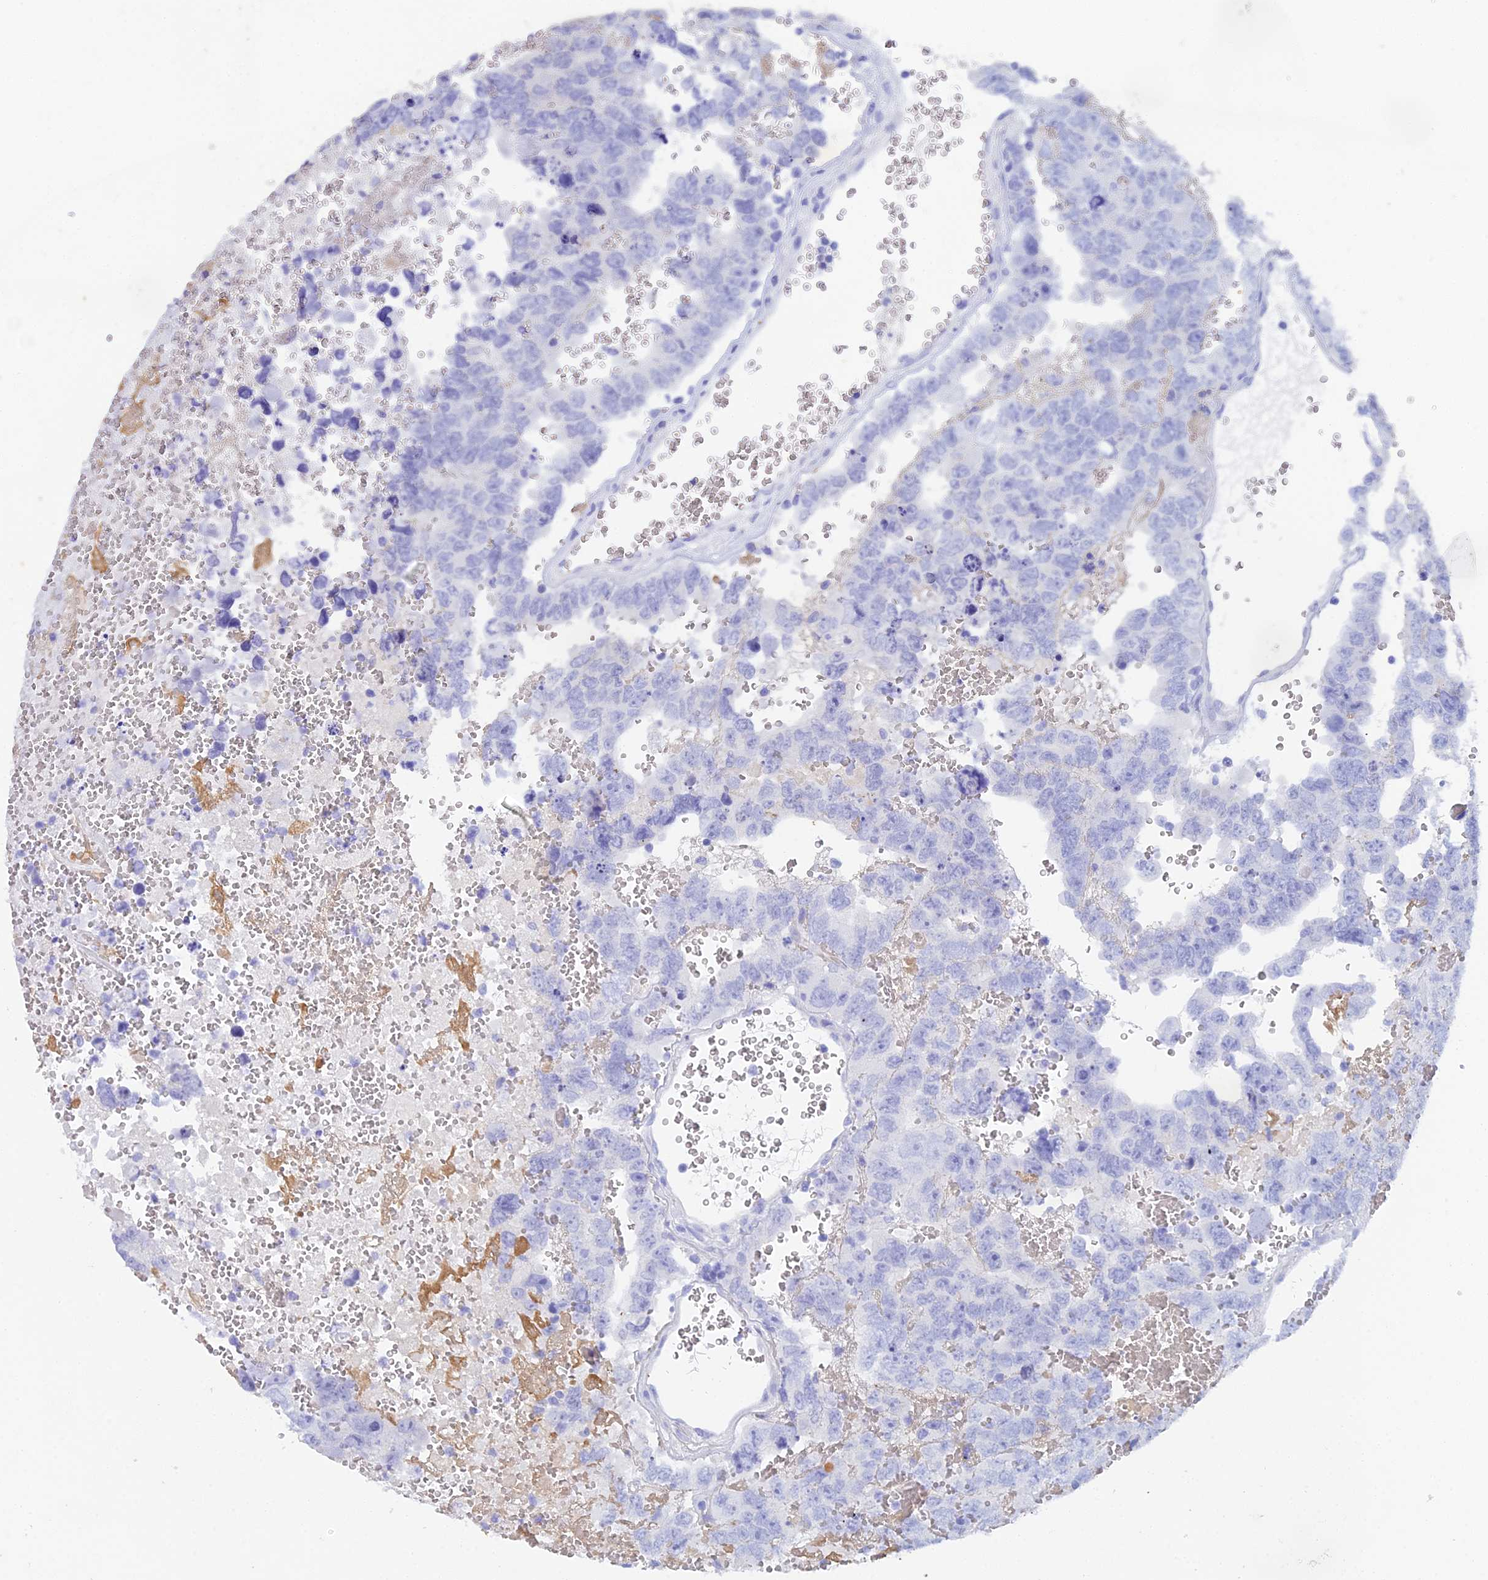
{"staining": {"intensity": "negative", "quantity": "none", "location": "none"}, "tissue": "testis cancer", "cell_type": "Tumor cells", "image_type": "cancer", "snomed": [{"axis": "morphology", "description": "Carcinoma, Embryonal, NOS"}, {"axis": "topography", "description": "Testis"}], "caption": "This is an immunohistochemistry photomicrograph of human testis cancer (embryonal carcinoma). There is no expression in tumor cells.", "gene": "REG1A", "patient": {"sex": "male", "age": 45}}